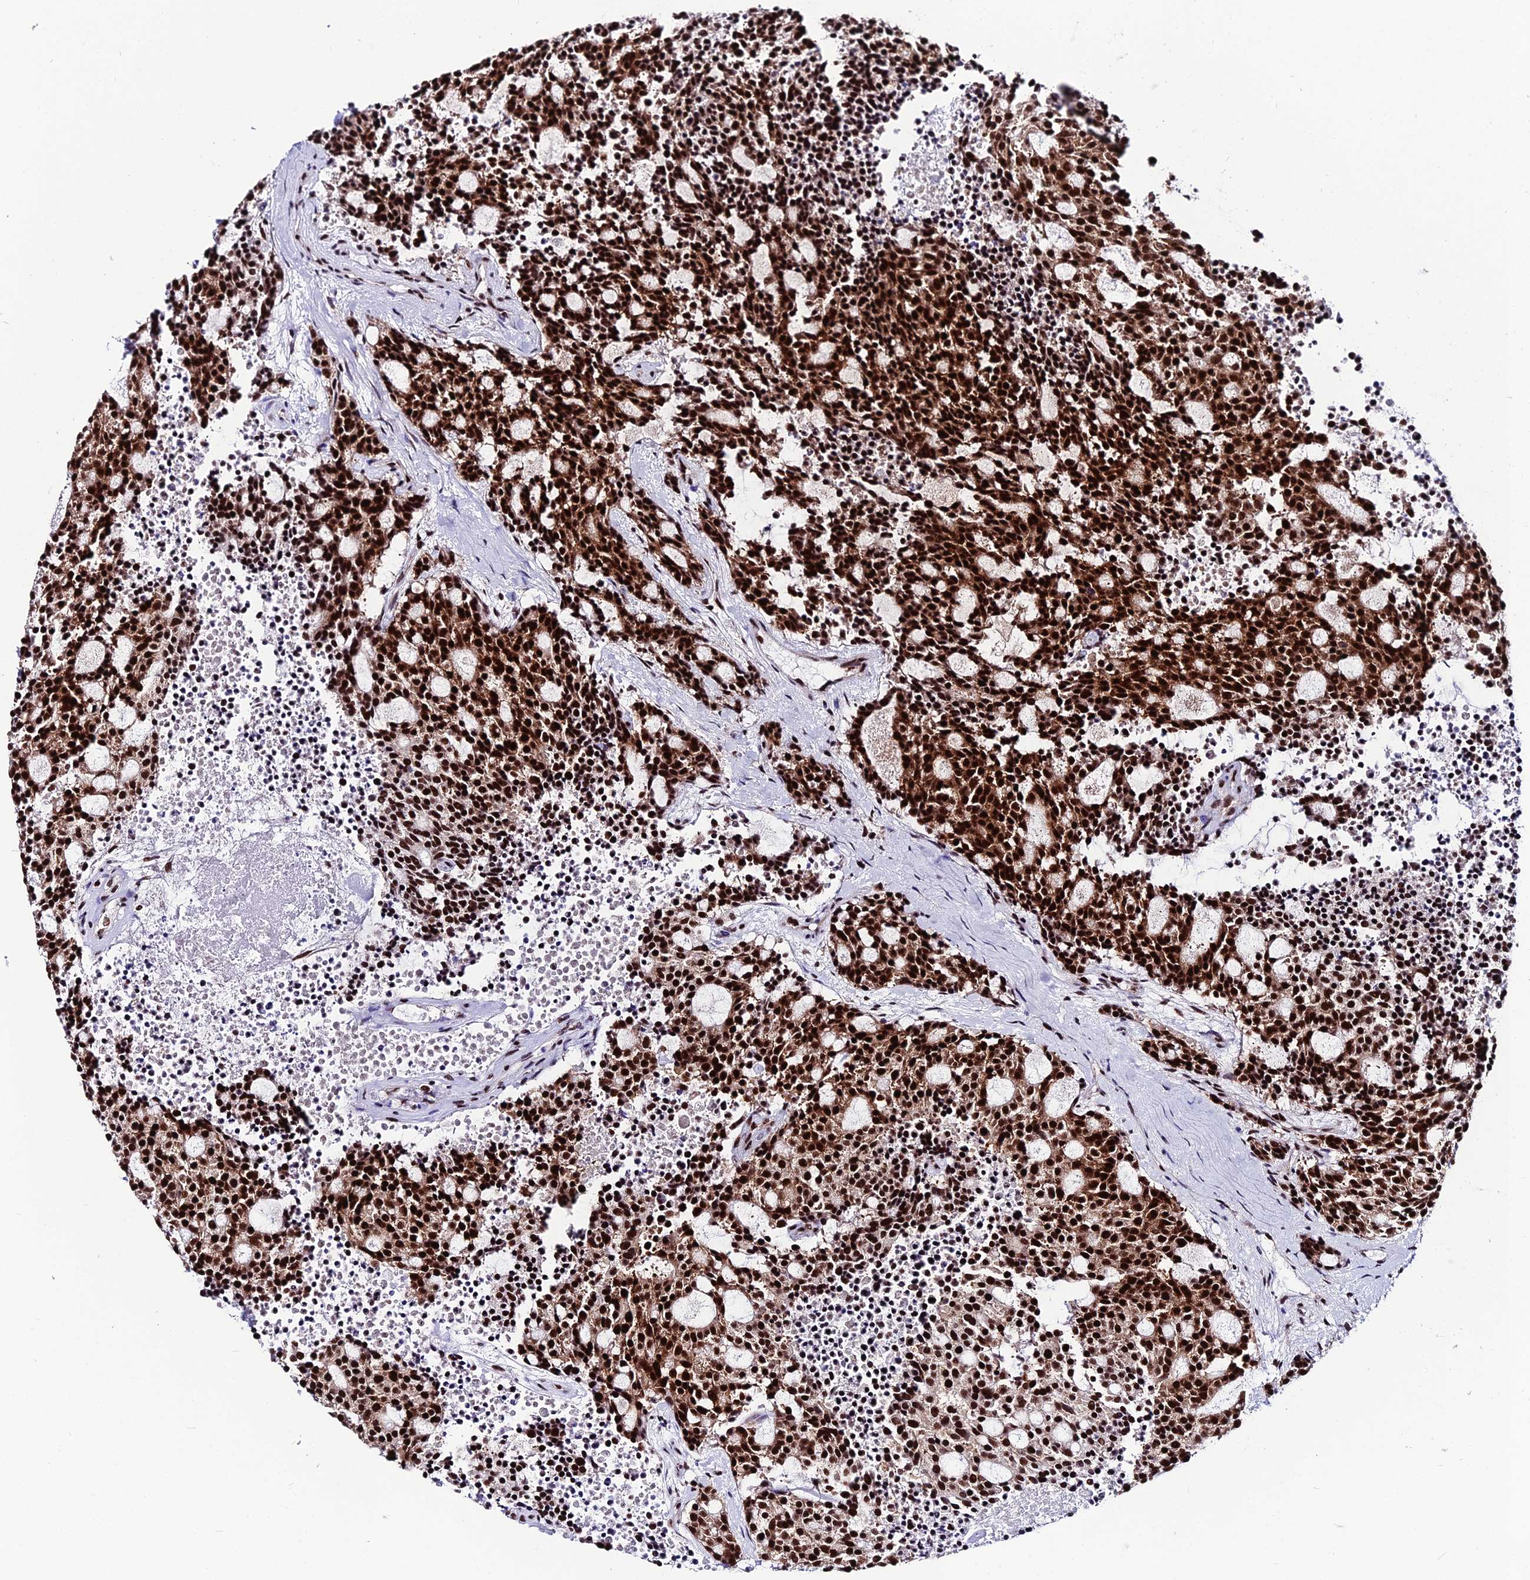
{"staining": {"intensity": "strong", "quantity": ">75%", "location": "nuclear"}, "tissue": "carcinoid", "cell_type": "Tumor cells", "image_type": "cancer", "snomed": [{"axis": "morphology", "description": "Carcinoid, malignant, NOS"}, {"axis": "topography", "description": "Pancreas"}], "caption": "Carcinoid stained with DAB (3,3'-diaminobenzidine) immunohistochemistry (IHC) exhibits high levels of strong nuclear positivity in about >75% of tumor cells. The protein is stained brown, and the nuclei are stained in blue (DAB IHC with brightfield microscopy, high magnification).", "gene": "HNRNPH1", "patient": {"sex": "female", "age": 54}}